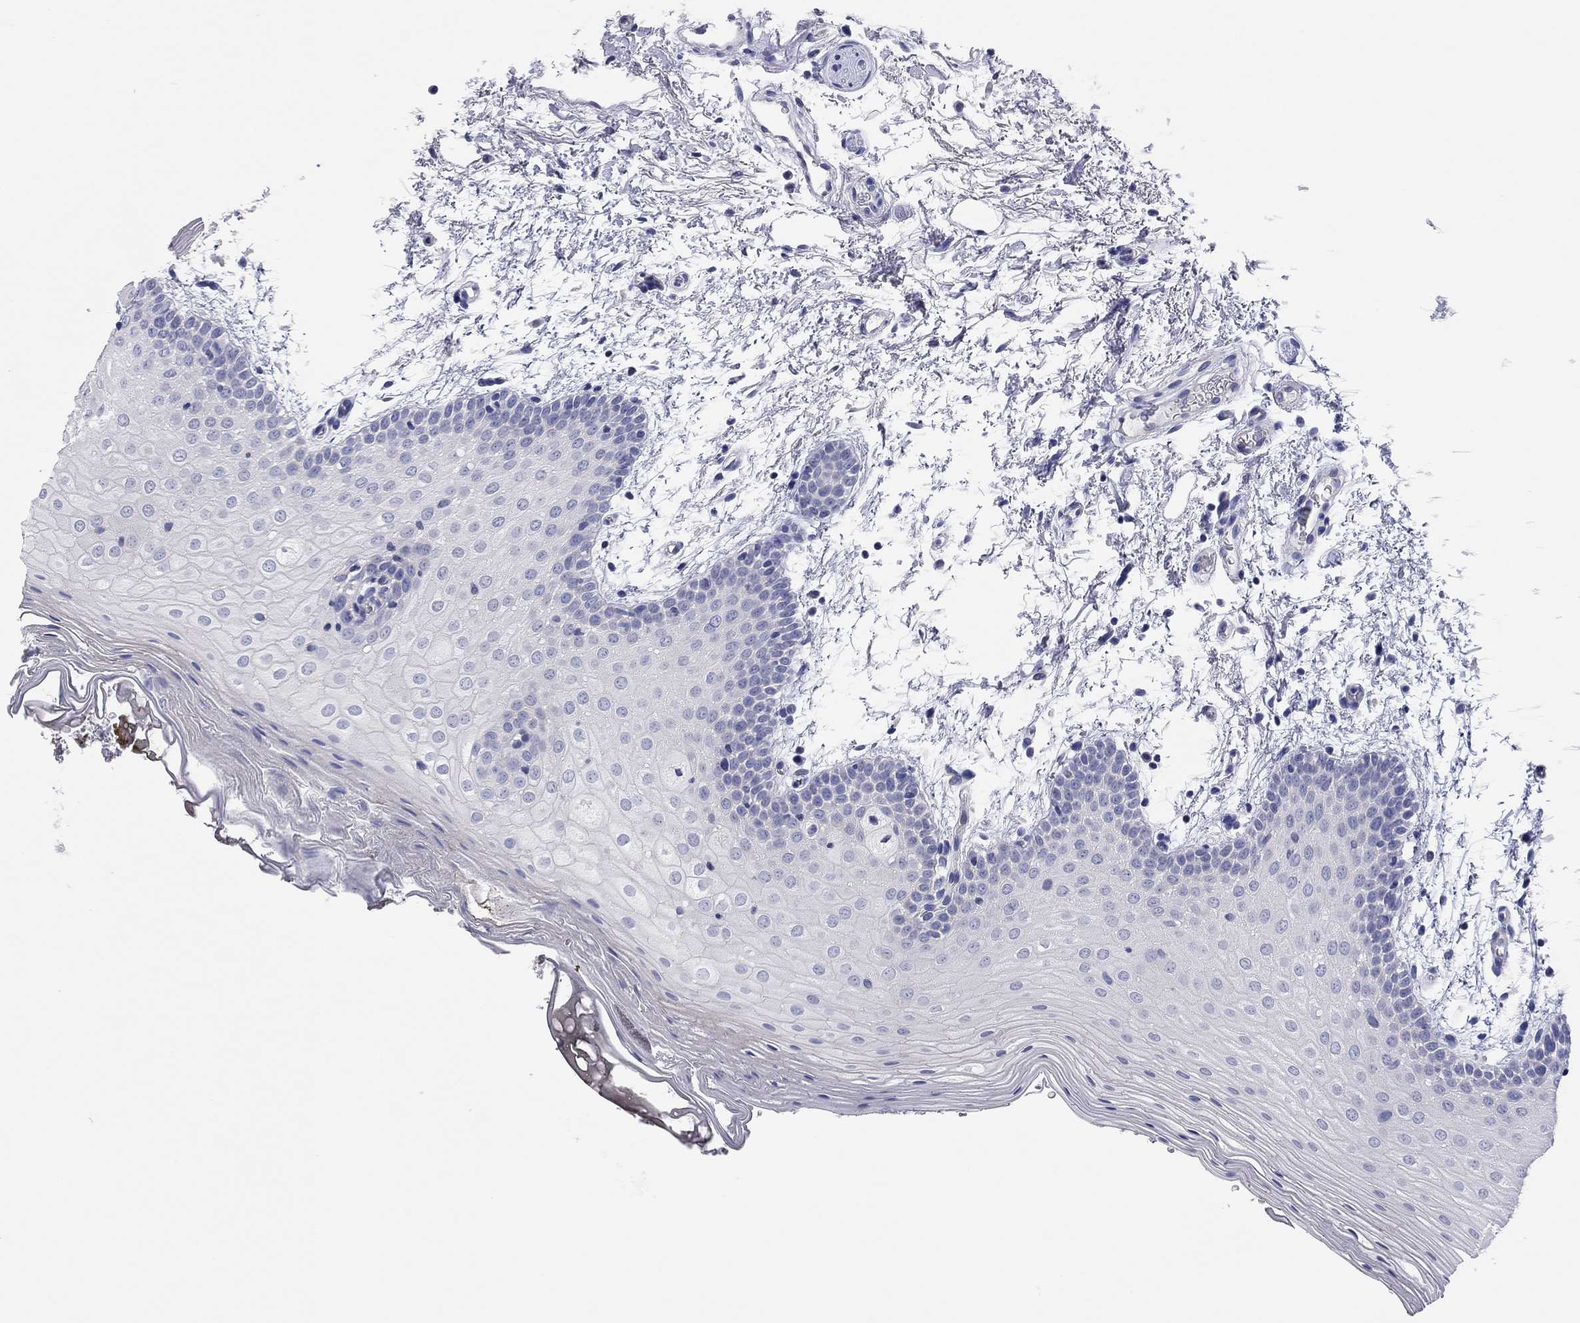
{"staining": {"intensity": "negative", "quantity": "none", "location": "none"}, "tissue": "oral mucosa", "cell_type": "Squamous epithelial cells", "image_type": "normal", "snomed": [{"axis": "morphology", "description": "Normal tissue, NOS"}, {"axis": "topography", "description": "Oral tissue"}, {"axis": "topography", "description": "Tounge, NOS"}], "caption": "Immunohistochemistry histopathology image of normal oral mucosa: human oral mucosa stained with DAB (3,3'-diaminobenzidine) displays no significant protein expression in squamous epithelial cells.", "gene": "ENSG00000269035", "patient": {"sex": "female", "age": 86}}